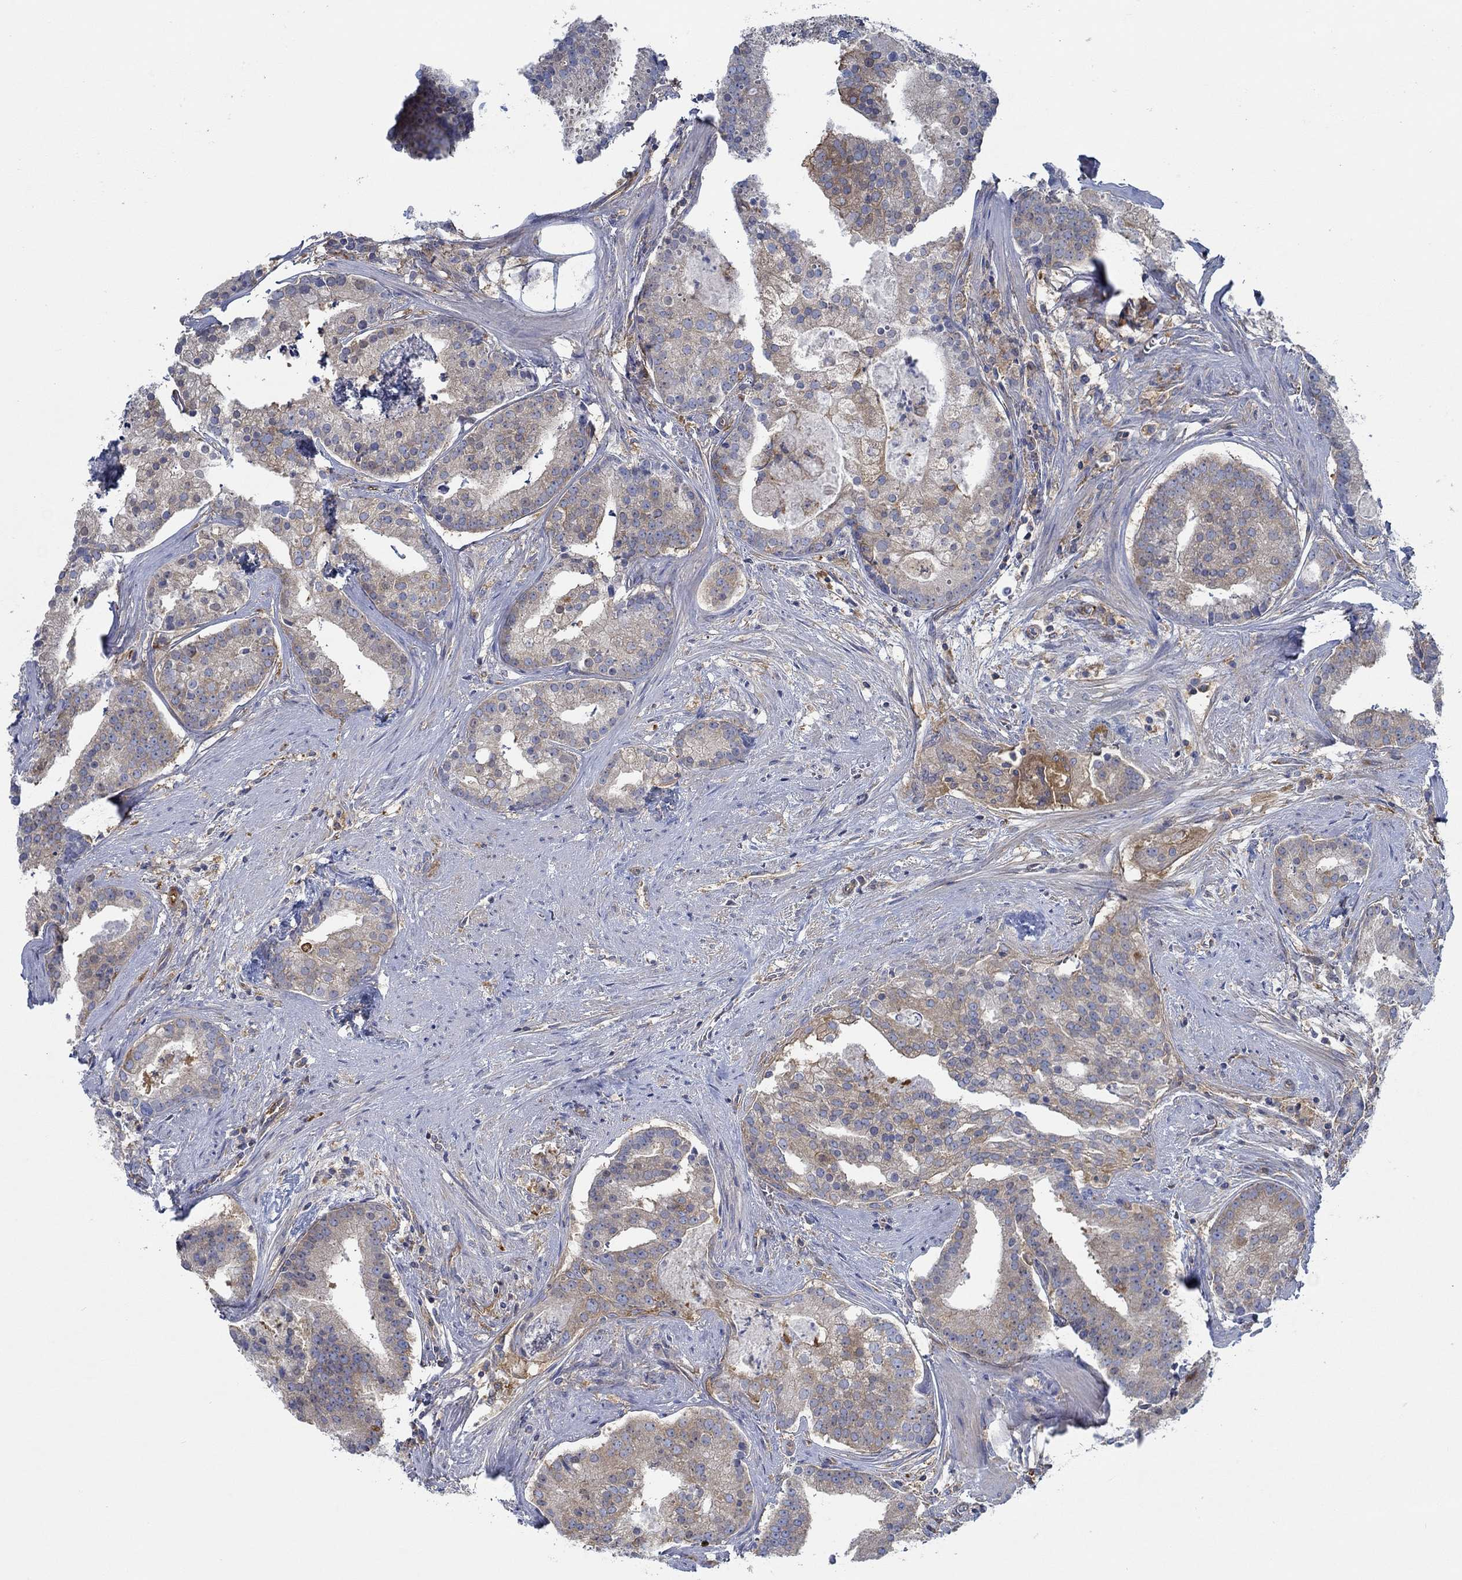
{"staining": {"intensity": "moderate", "quantity": "<25%", "location": "cytoplasmic/membranous"}, "tissue": "prostate cancer", "cell_type": "Tumor cells", "image_type": "cancer", "snomed": [{"axis": "morphology", "description": "Adenocarcinoma, NOS"}, {"axis": "topography", "description": "Prostate and seminal vesicle, NOS"}, {"axis": "topography", "description": "Prostate"}], "caption": "Immunohistochemistry histopathology image of neoplastic tissue: human prostate cancer (adenocarcinoma) stained using IHC demonstrates low levels of moderate protein expression localized specifically in the cytoplasmic/membranous of tumor cells, appearing as a cytoplasmic/membranous brown color.", "gene": "SPAG9", "patient": {"sex": "male", "age": 44}}